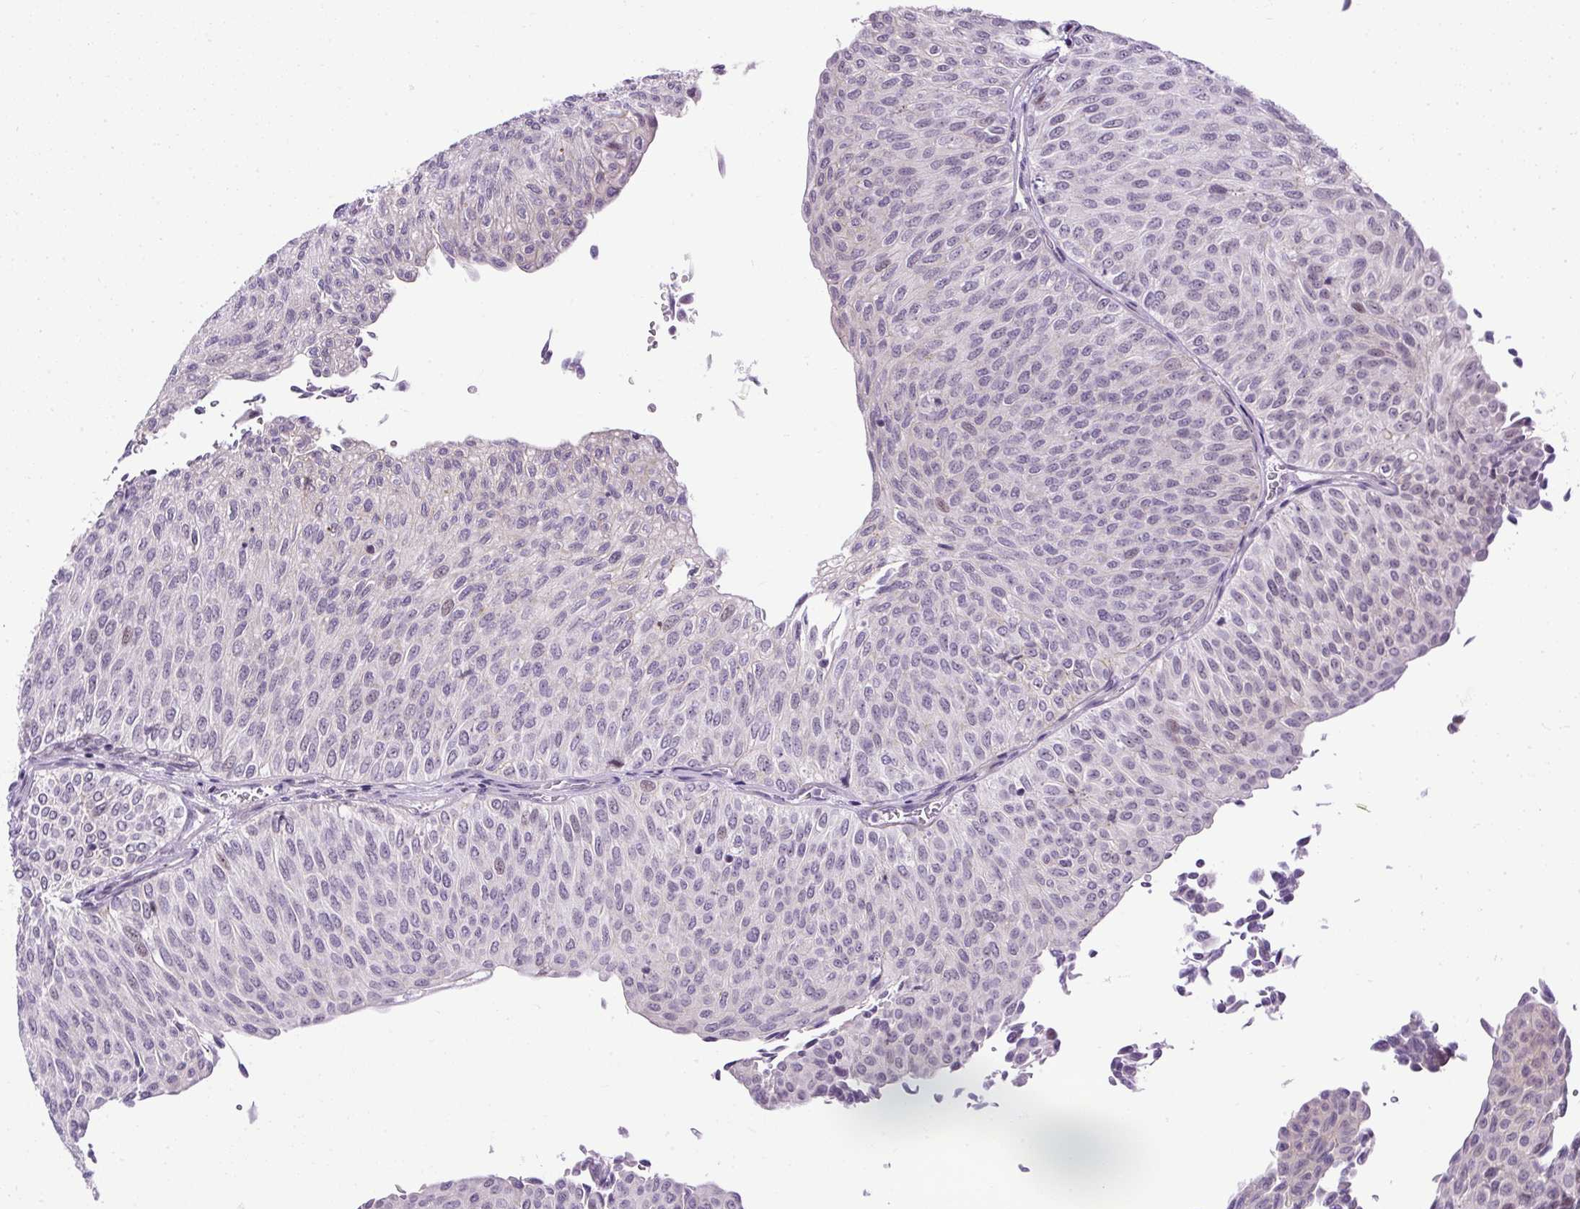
{"staining": {"intensity": "moderate", "quantity": "<25%", "location": "nuclear"}, "tissue": "urothelial cancer", "cell_type": "Tumor cells", "image_type": "cancer", "snomed": [{"axis": "morphology", "description": "Urothelial carcinoma, Low grade"}, {"axis": "topography", "description": "Urinary bladder"}], "caption": "Tumor cells reveal low levels of moderate nuclear staining in about <25% of cells in urothelial cancer. The staining is performed using DAB (3,3'-diaminobenzidine) brown chromogen to label protein expression. The nuclei are counter-stained blue using hematoxylin.", "gene": "ARHGEF18", "patient": {"sex": "male", "age": 78}}